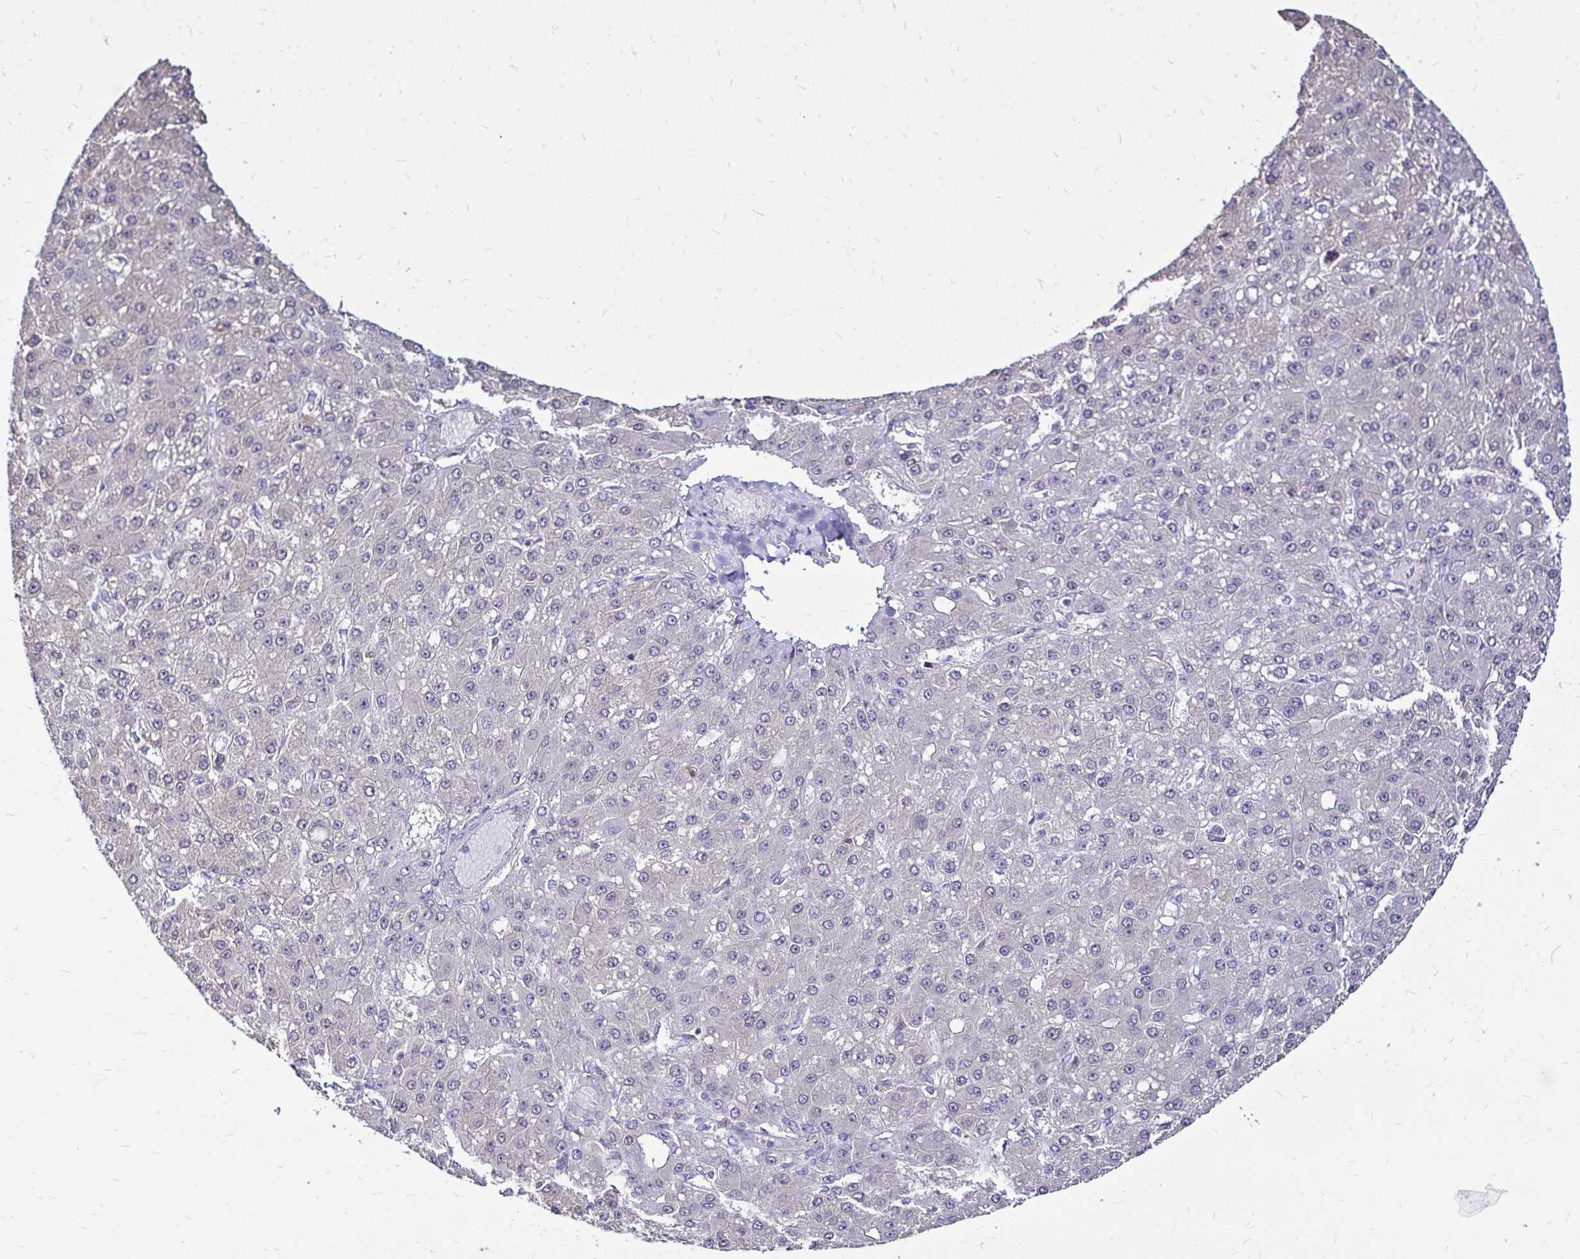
{"staining": {"intensity": "negative", "quantity": "none", "location": "none"}, "tissue": "liver cancer", "cell_type": "Tumor cells", "image_type": "cancer", "snomed": [{"axis": "morphology", "description": "Carcinoma, Hepatocellular, NOS"}, {"axis": "topography", "description": "Liver"}], "caption": "The immunohistochemistry micrograph has no significant staining in tumor cells of liver cancer tissue.", "gene": "IDH1", "patient": {"sex": "male", "age": 67}}